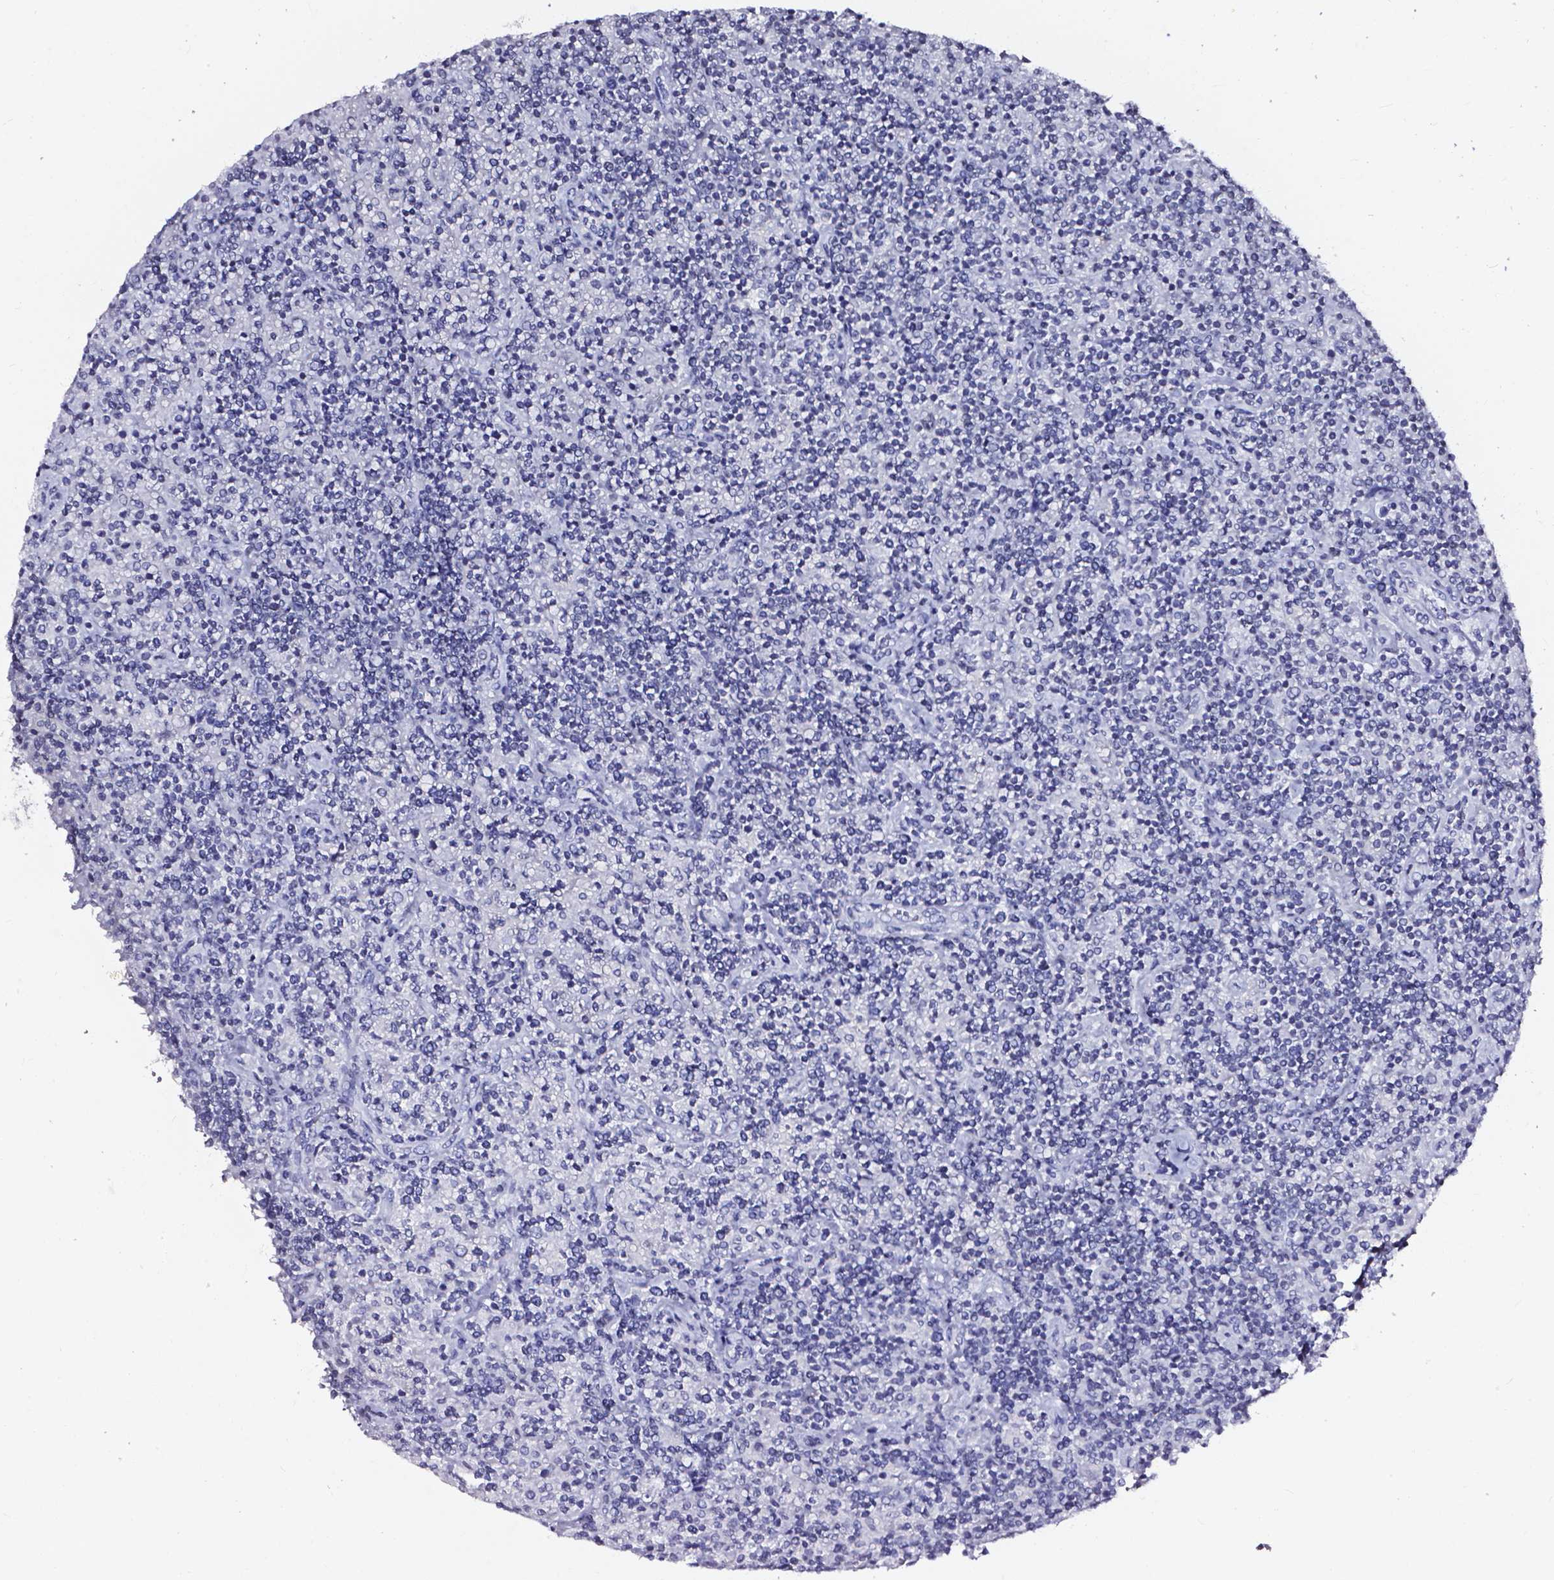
{"staining": {"intensity": "negative", "quantity": "none", "location": "none"}, "tissue": "lymphoma", "cell_type": "Tumor cells", "image_type": "cancer", "snomed": [{"axis": "morphology", "description": "Hodgkin's disease, NOS"}, {"axis": "topography", "description": "Lymph node"}], "caption": "Tumor cells are negative for brown protein staining in Hodgkin's disease.", "gene": "AKR1B10", "patient": {"sex": "male", "age": 70}}